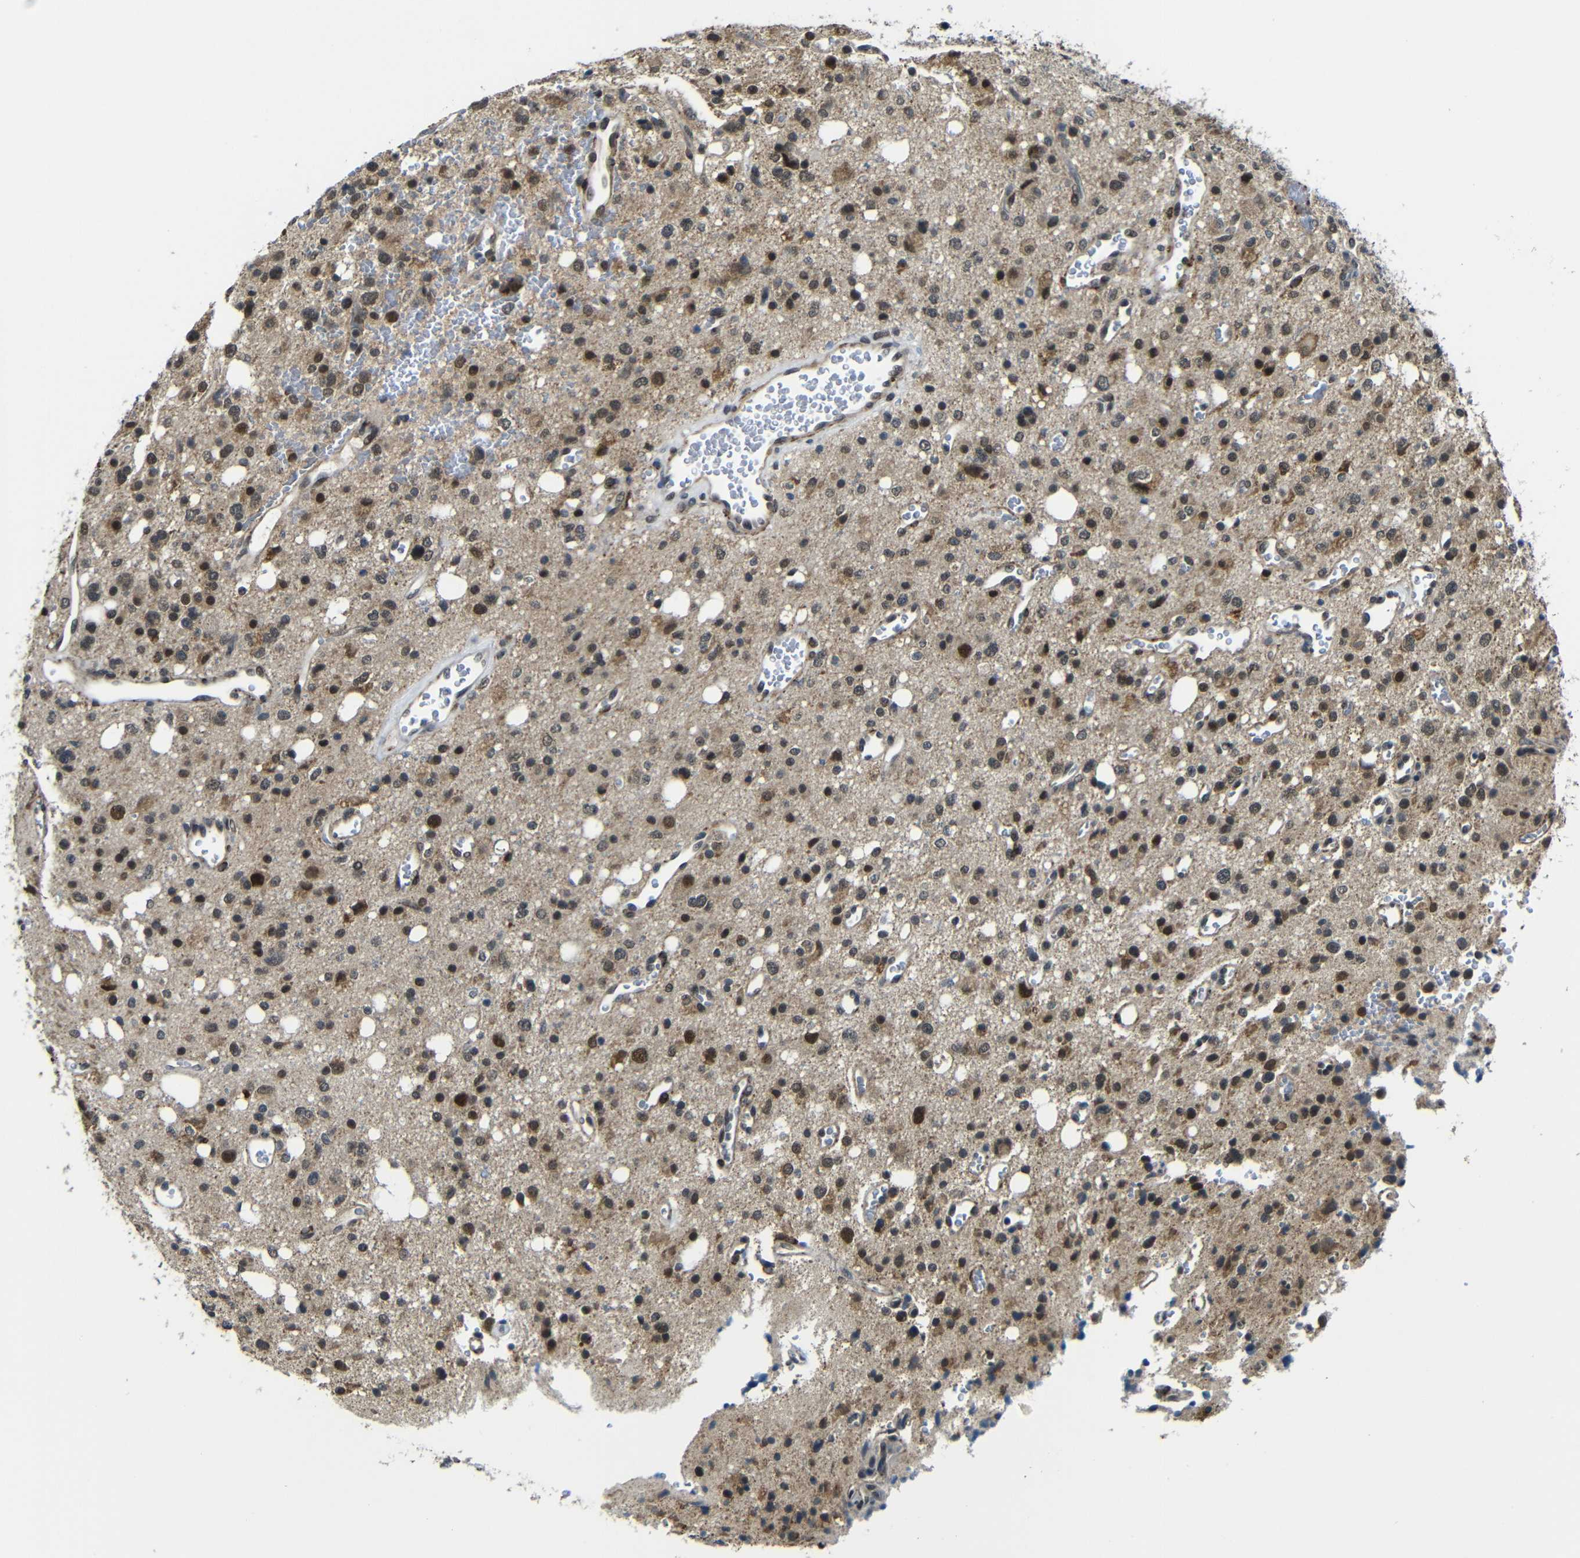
{"staining": {"intensity": "moderate", "quantity": "25%-75%", "location": "cytoplasmic/membranous,nuclear"}, "tissue": "glioma", "cell_type": "Tumor cells", "image_type": "cancer", "snomed": [{"axis": "morphology", "description": "Glioma, malignant, High grade"}, {"axis": "topography", "description": "Brain"}], "caption": "Immunohistochemical staining of human glioma exhibits medium levels of moderate cytoplasmic/membranous and nuclear staining in about 25%-75% of tumor cells. Using DAB (3,3'-diaminobenzidine) (brown) and hematoxylin (blue) stains, captured at high magnification using brightfield microscopy.", "gene": "FAM172A", "patient": {"sex": "male", "age": 47}}